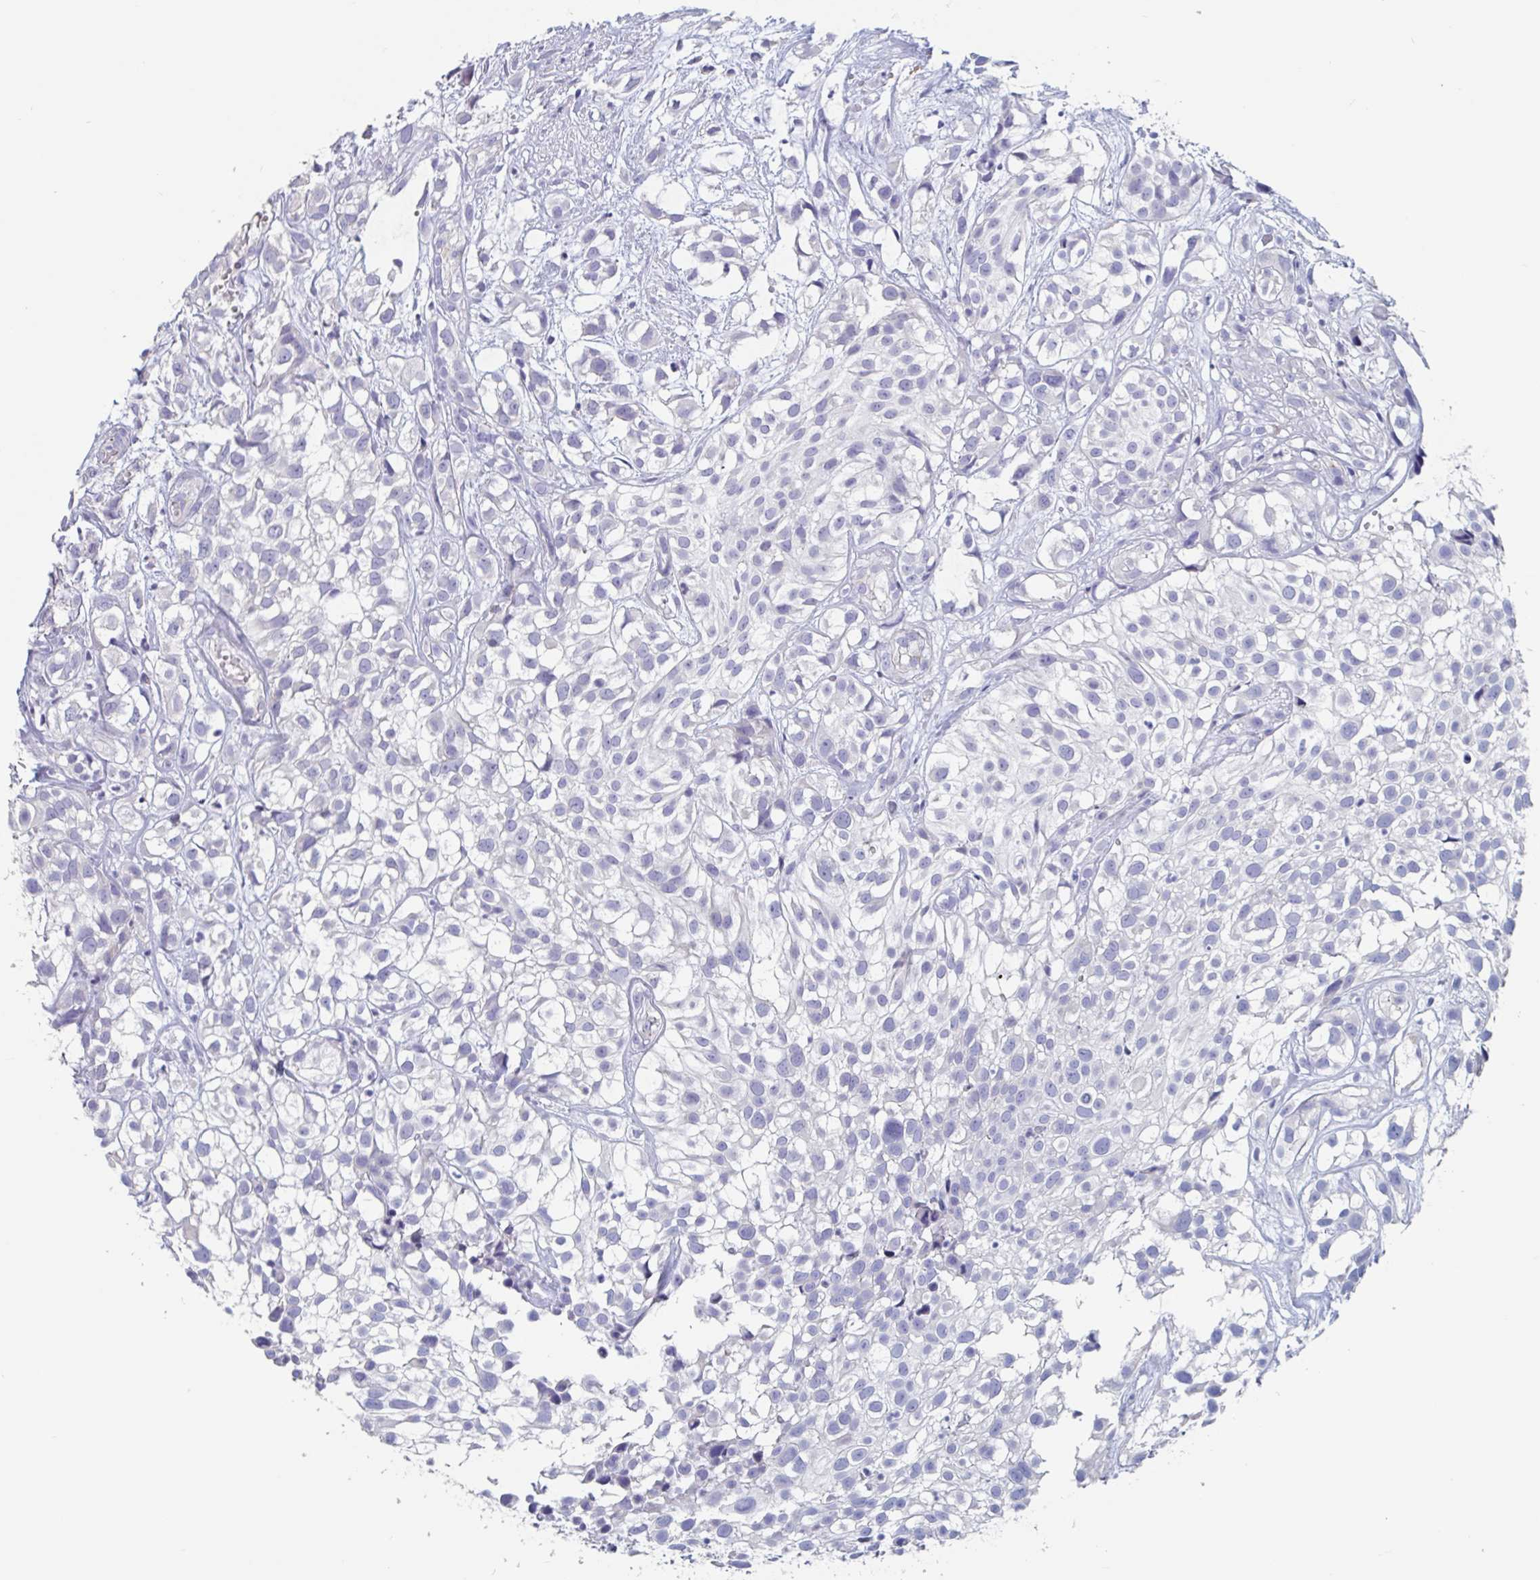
{"staining": {"intensity": "negative", "quantity": "none", "location": "none"}, "tissue": "urothelial cancer", "cell_type": "Tumor cells", "image_type": "cancer", "snomed": [{"axis": "morphology", "description": "Urothelial carcinoma, High grade"}, {"axis": "topography", "description": "Urinary bladder"}], "caption": "Image shows no protein expression in tumor cells of urothelial carcinoma (high-grade) tissue.", "gene": "ABHD16A", "patient": {"sex": "male", "age": 56}}